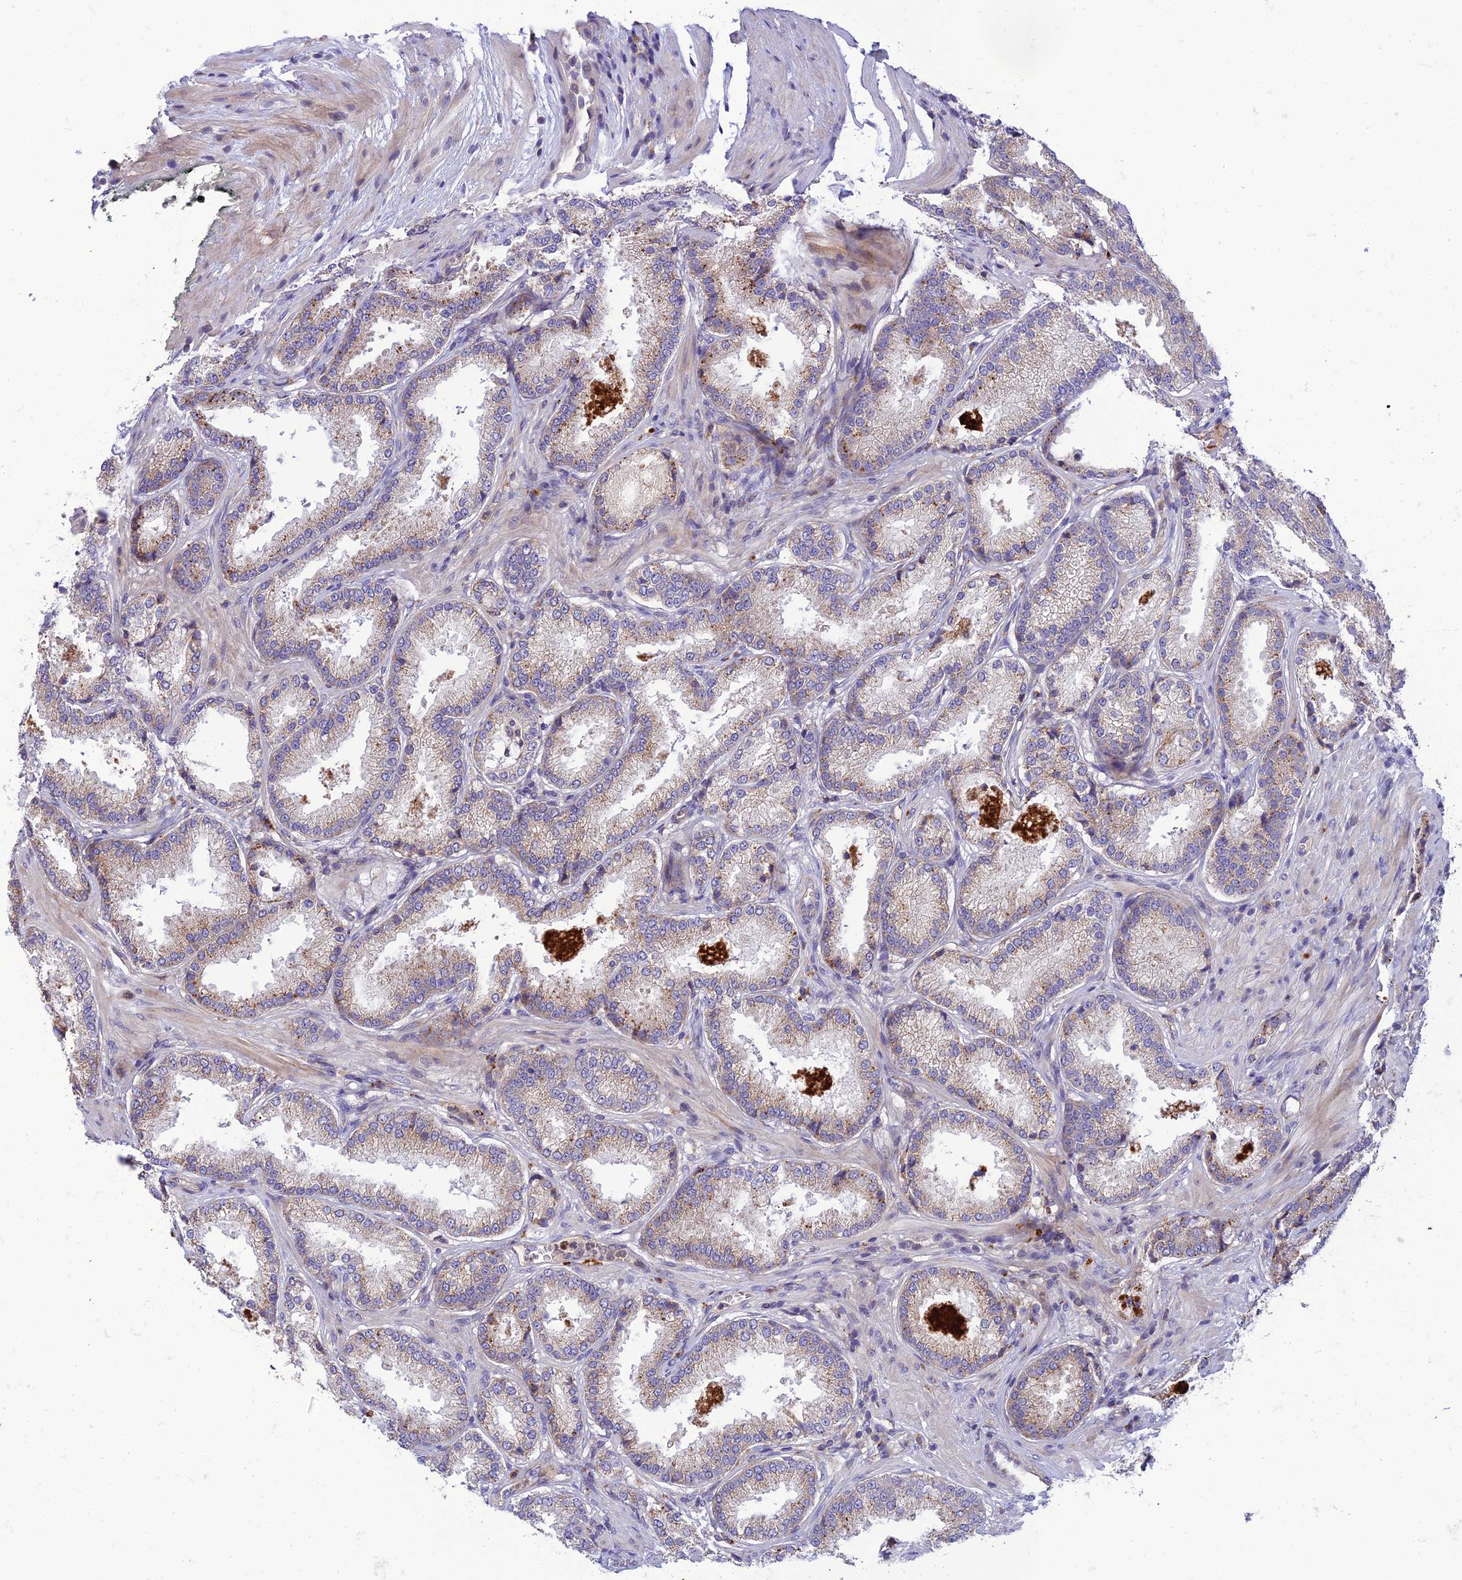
{"staining": {"intensity": "moderate", "quantity": ">75%", "location": "cytoplasmic/membranous"}, "tissue": "prostate cancer", "cell_type": "Tumor cells", "image_type": "cancer", "snomed": [{"axis": "morphology", "description": "Adenocarcinoma, Low grade"}, {"axis": "topography", "description": "Prostate"}], "caption": "Protein expression analysis of human prostate cancer reveals moderate cytoplasmic/membranous positivity in about >75% of tumor cells.", "gene": "IRAK3", "patient": {"sex": "male", "age": 59}}